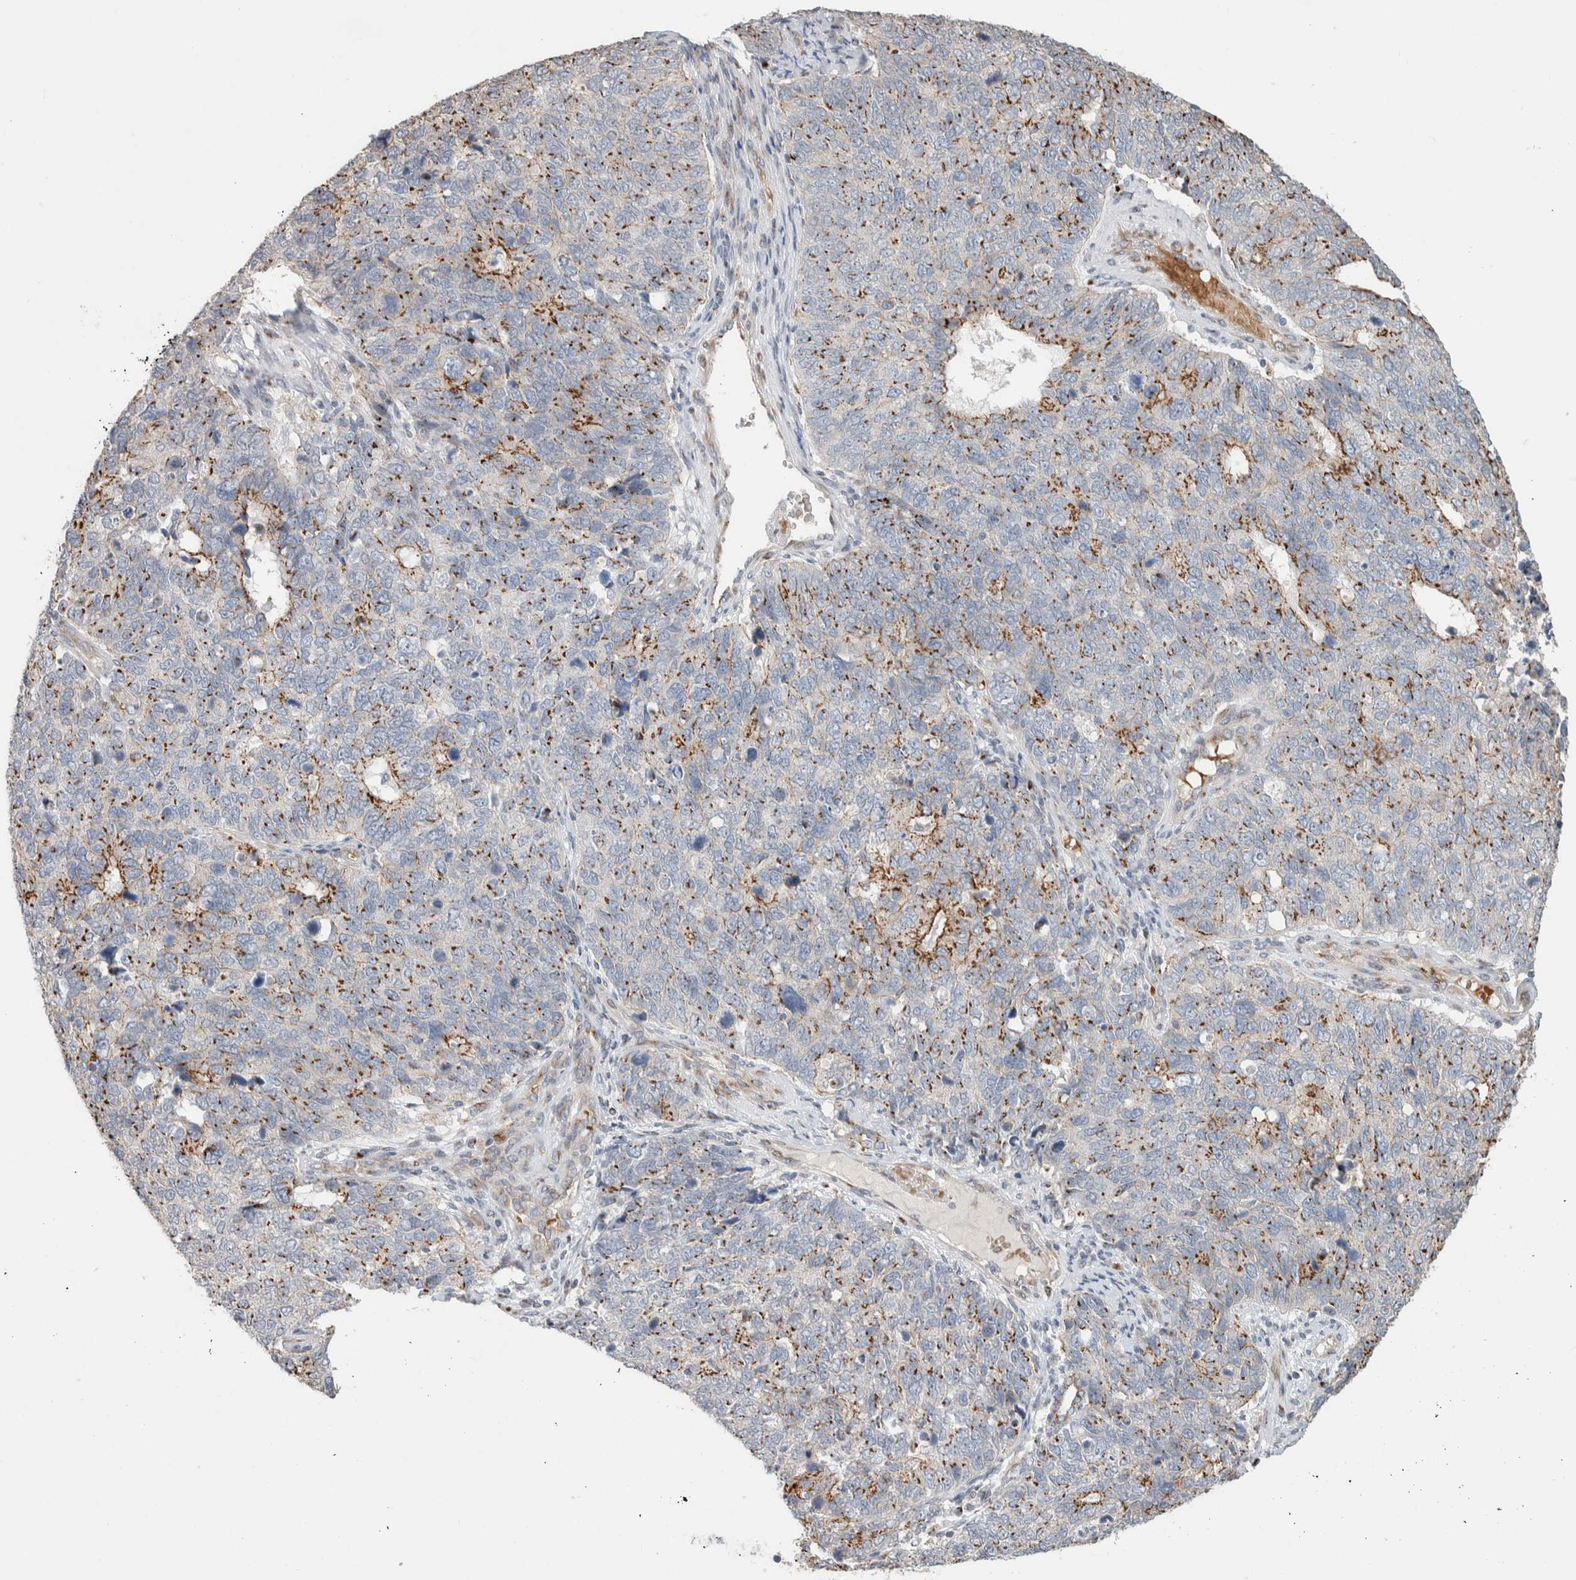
{"staining": {"intensity": "moderate", "quantity": "25%-75%", "location": "cytoplasmic/membranous"}, "tissue": "cervical cancer", "cell_type": "Tumor cells", "image_type": "cancer", "snomed": [{"axis": "morphology", "description": "Squamous cell carcinoma, NOS"}, {"axis": "topography", "description": "Cervix"}], "caption": "Tumor cells display medium levels of moderate cytoplasmic/membranous staining in approximately 25%-75% of cells in human squamous cell carcinoma (cervical).", "gene": "SLC38A10", "patient": {"sex": "female", "age": 63}}